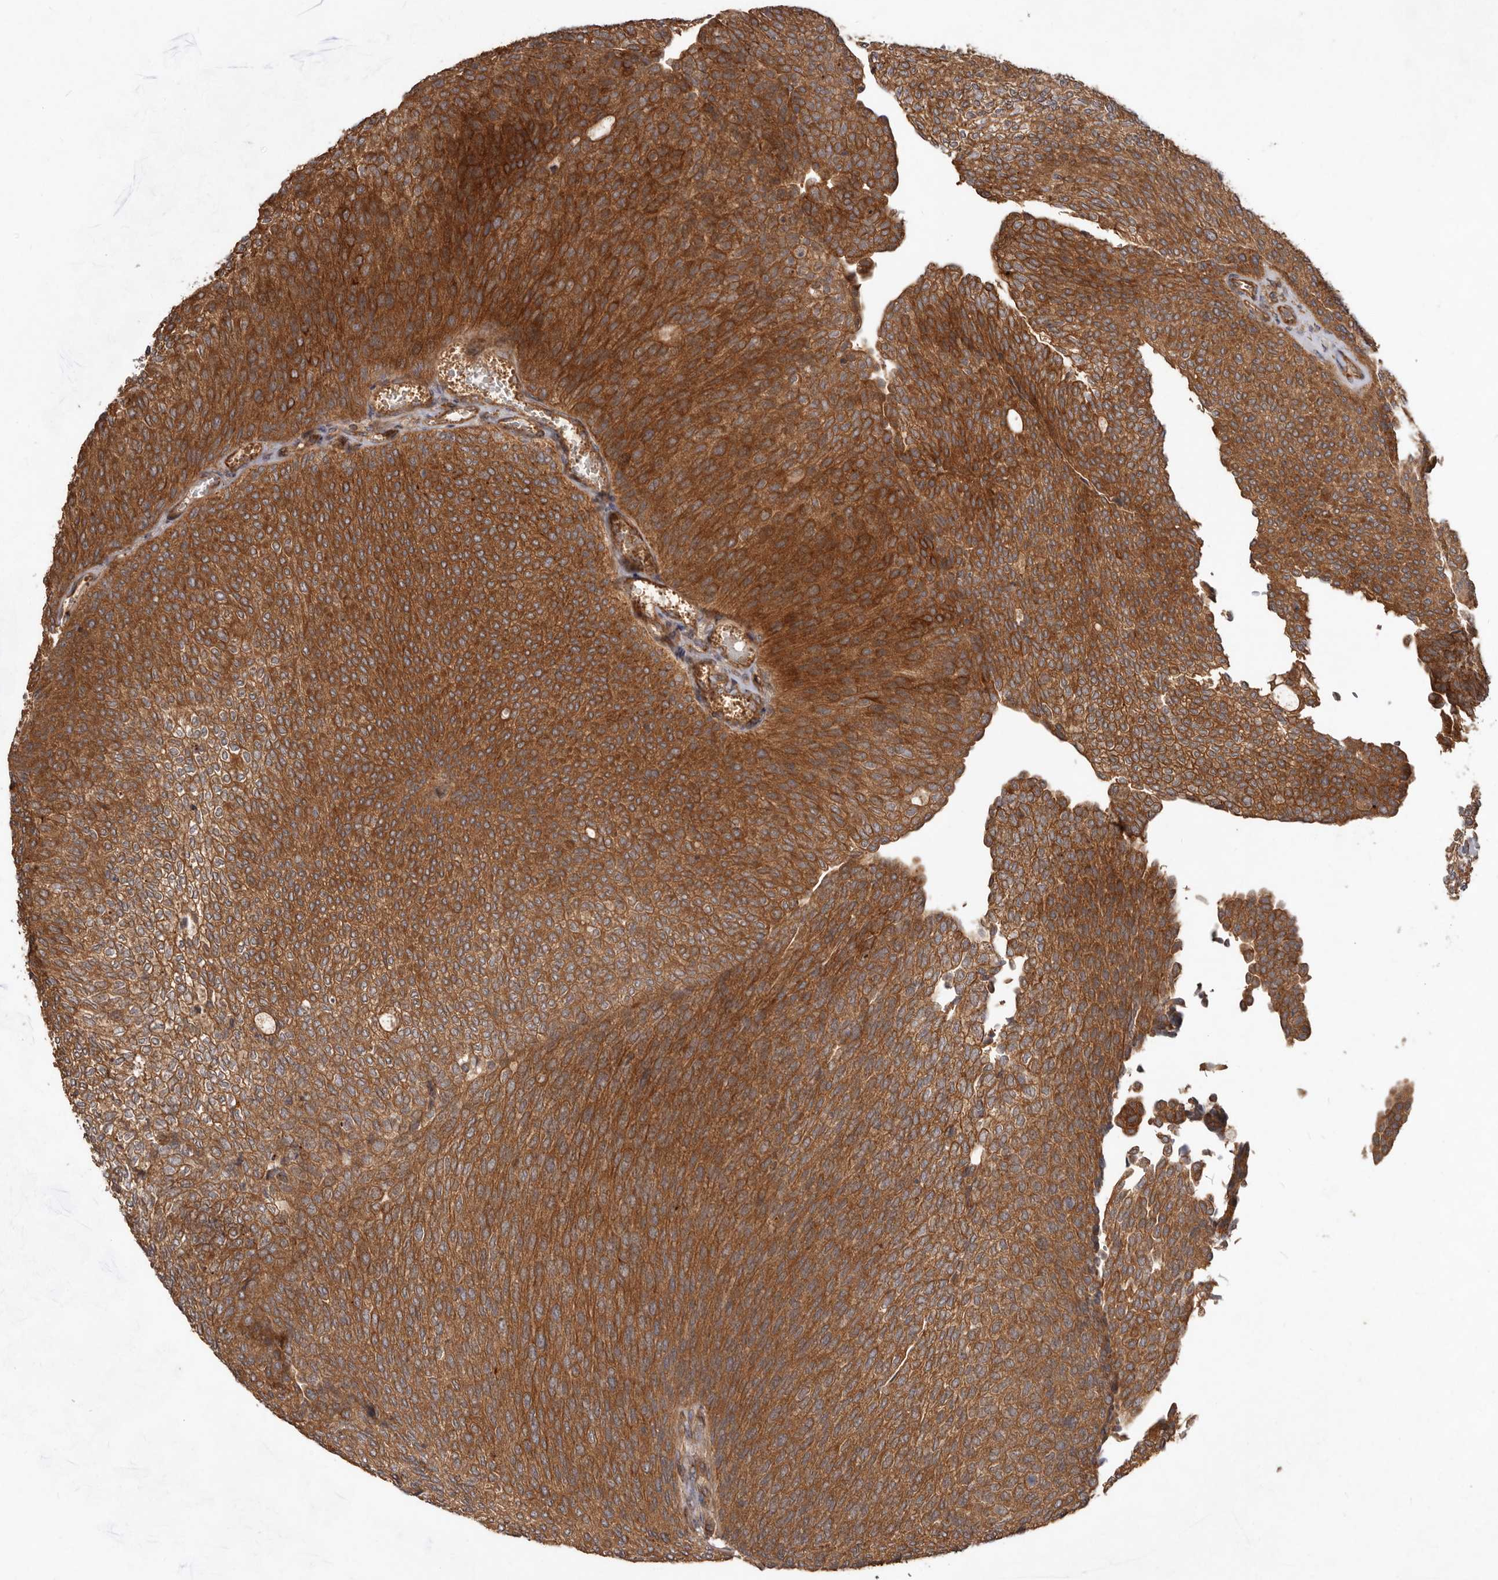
{"staining": {"intensity": "moderate", "quantity": ">75%", "location": "cytoplasmic/membranous"}, "tissue": "urothelial cancer", "cell_type": "Tumor cells", "image_type": "cancer", "snomed": [{"axis": "morphology", "description": "Urothelial carcinoma, Low grade"}, {"axis": "topography", "description": "Urinary bladder"}], "caption": "A brown stain highlights moderate cytoplasmic/membranous expression of a protein in human urothelial carcinoma (low-grade) tumor cells.", "gene": "STK36", "patient": {"sex": "female", "age": 79}}